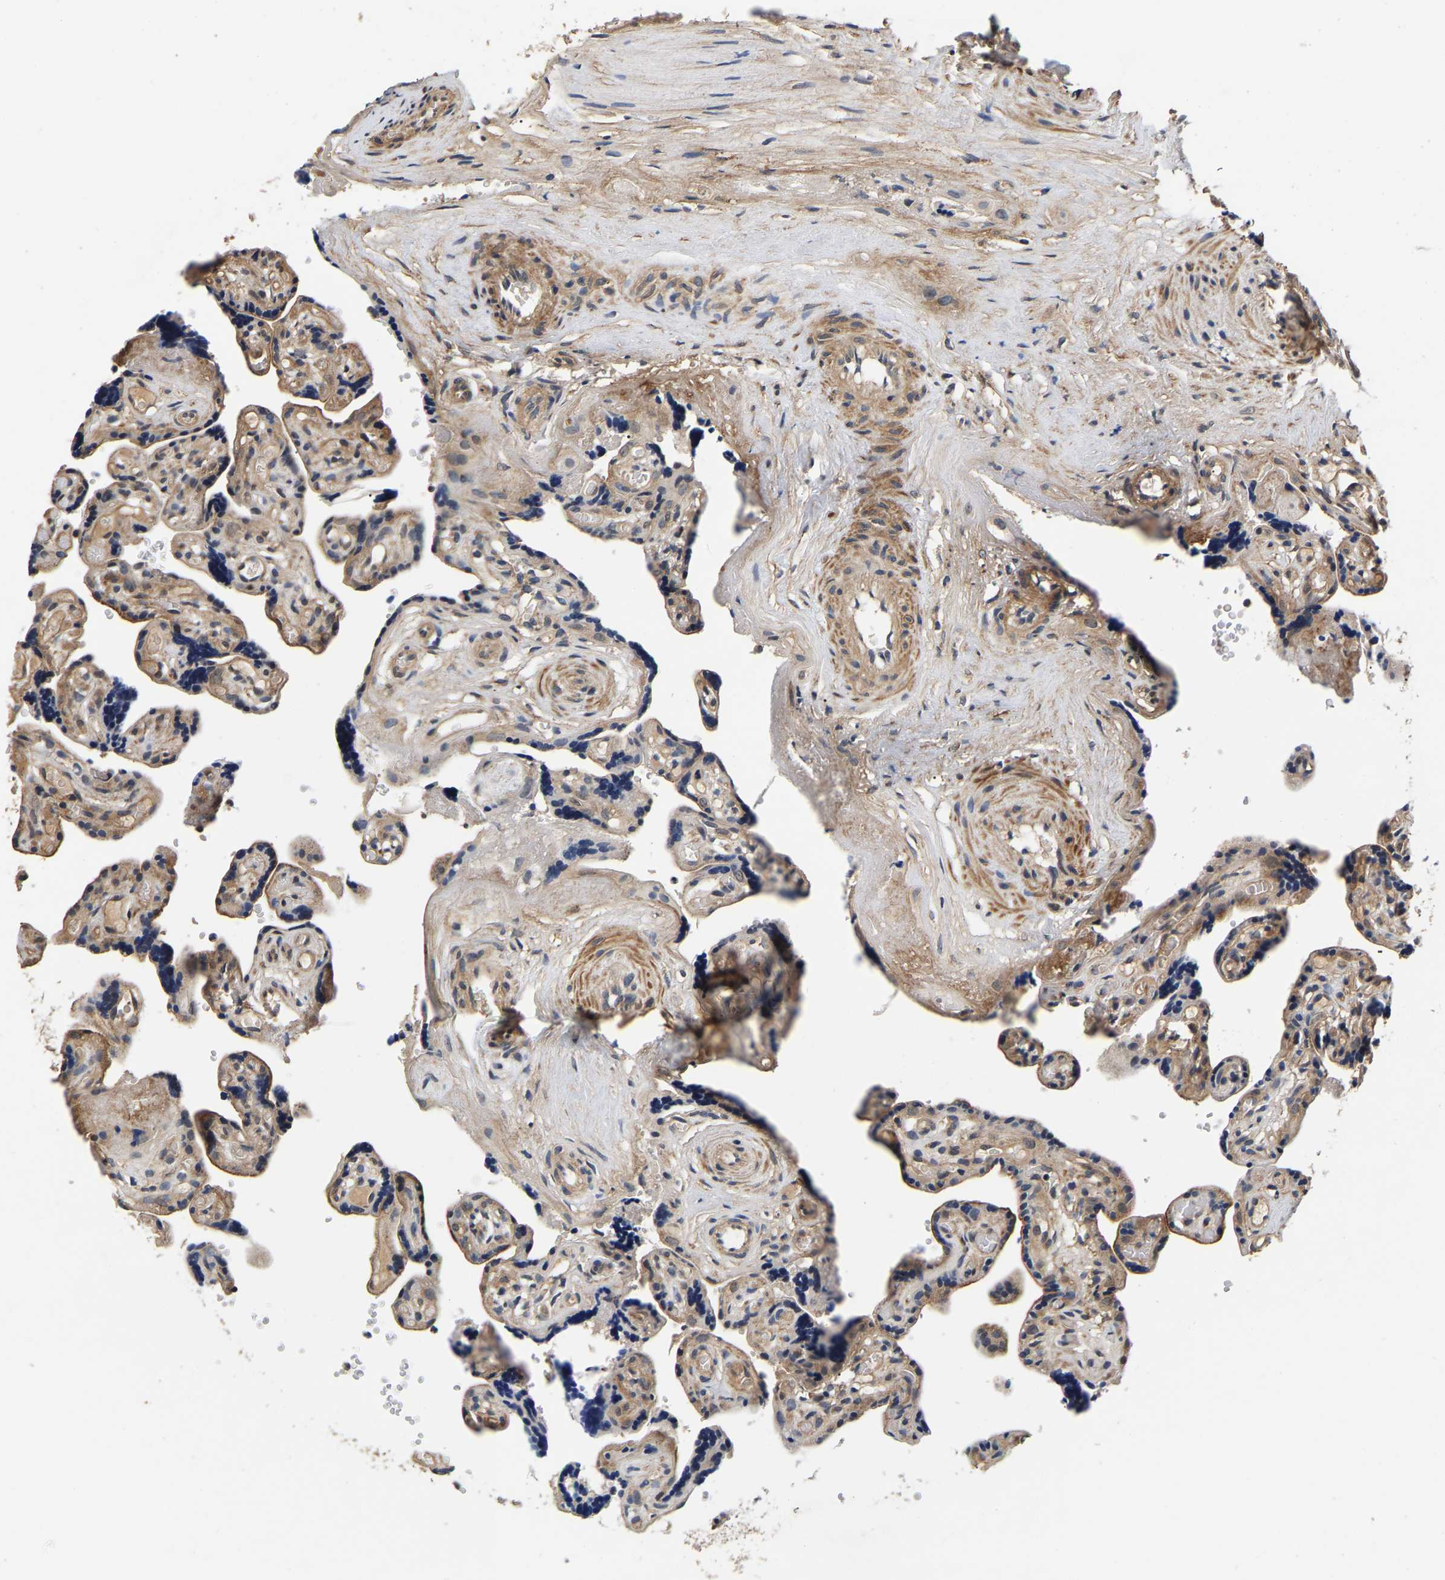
{"staining": {"intensity": "negative", "quantity": "none", "location": "none"}, "tissue": "placenta", "cell_type": "Decidual cells", "image_type": "normal", "snomed": [{"axis": "morphology", "description": "Normal tissue, NOS"}, {"axis": "topography", "description": "Placenta"}], "caption": "High power microscopy photomicrograph of an immunohistochemistry image of benign placenta, revealing no significant staining in decidual cells. (DAB (3,3'-diaminobenzidine) immunohistochemistry (IHC), high magnification).", "gene": "RUVBL1", "patient": {"sex": "female", "age": 30}}